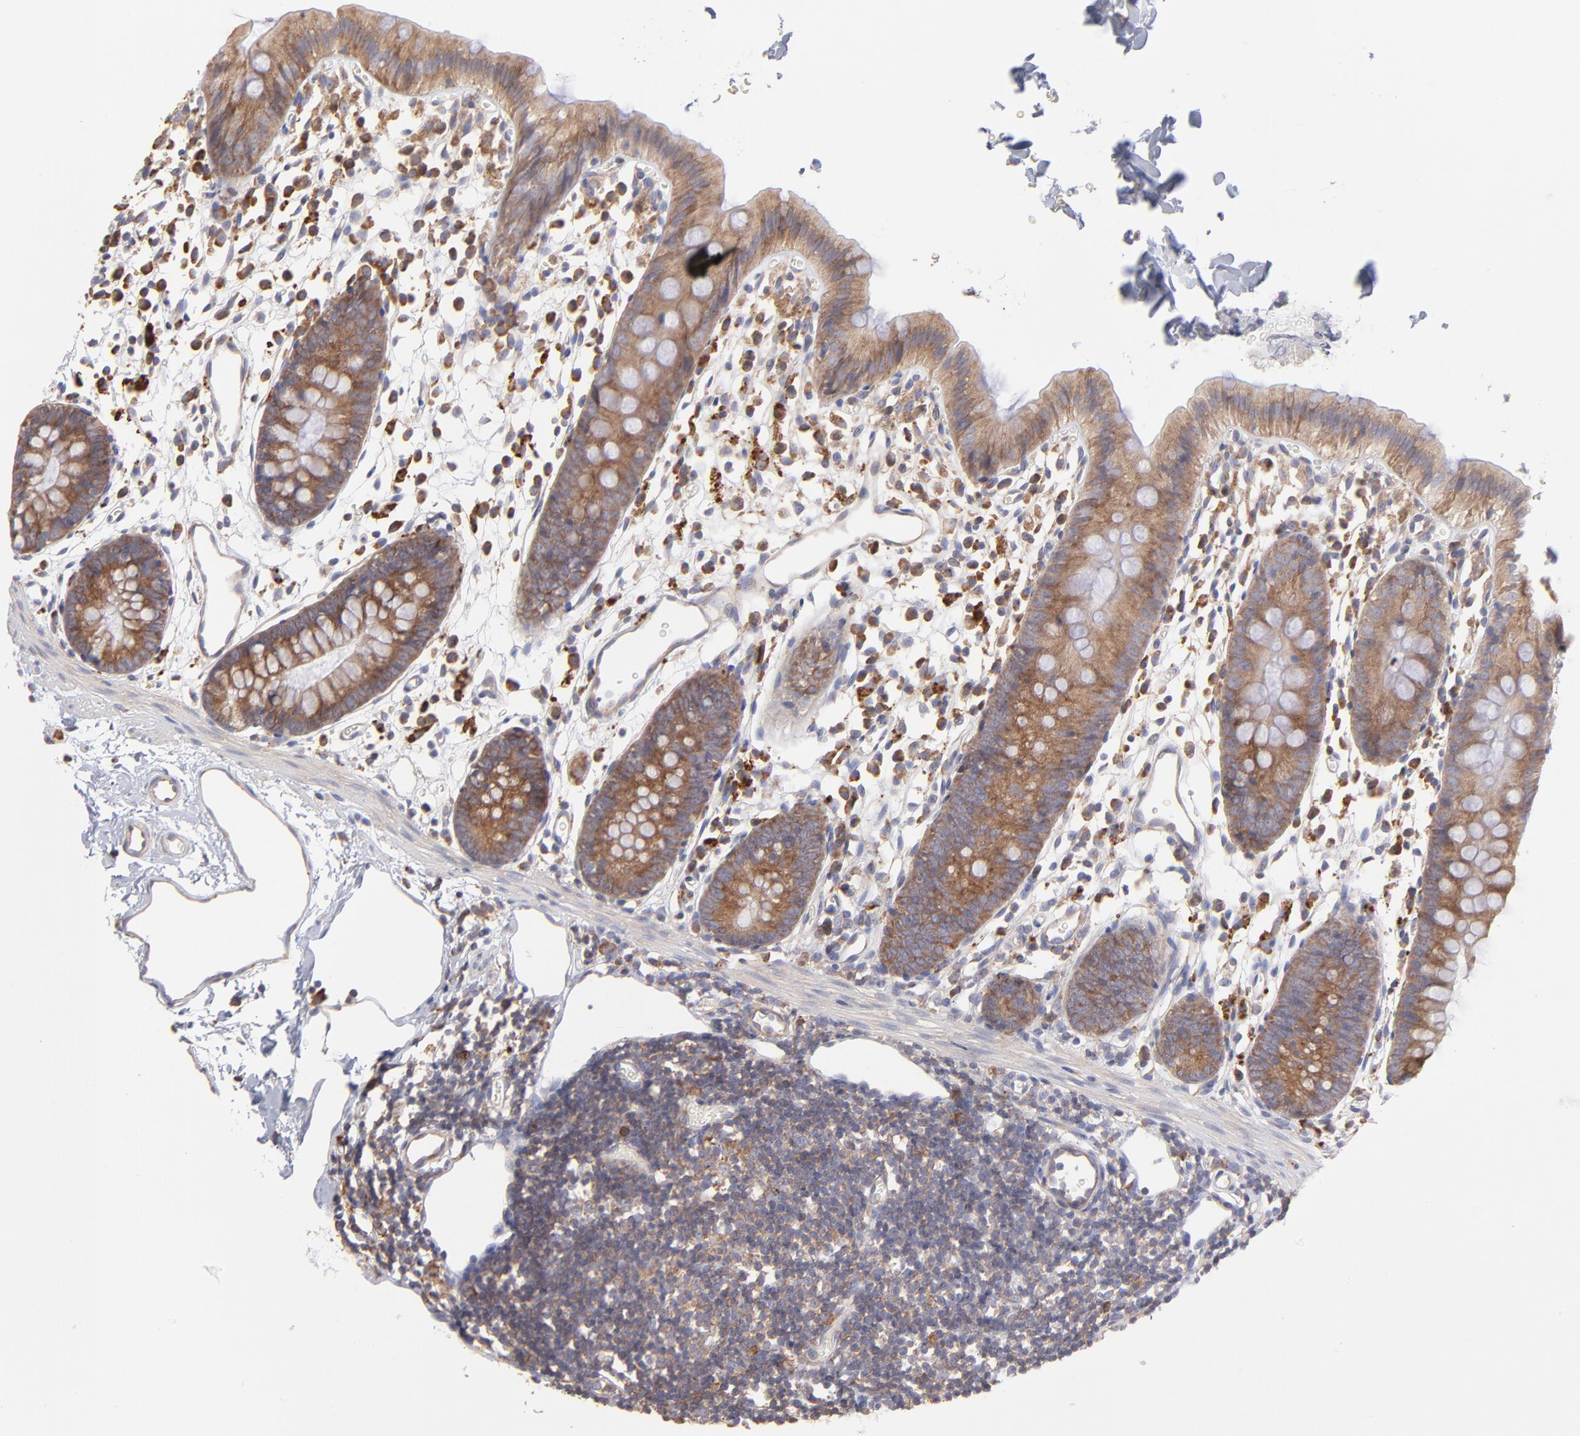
{"staining": {"intensity": "weak", "quantity": ">75%", "location": "cytoplasmic/membranous"}, "tissue": "colon", "cell_type": "Endothelial cells", "image_type": "normal", "snomed": [{"axis": "morphology", "description": "Normal tissue, NOS"}, {"axis": "topography", "description": "Colon"}], "caption": "The photomicrograph demonstrates staining of normal colon, revealing weak cytoplasmic/membranous protein positivity (brown color) within endothelial cells. (Brightfield microscopy of DAB IHC at high magnification).", "gene": "RPLP0", "patient": {"sex": "male", "age": 14}}